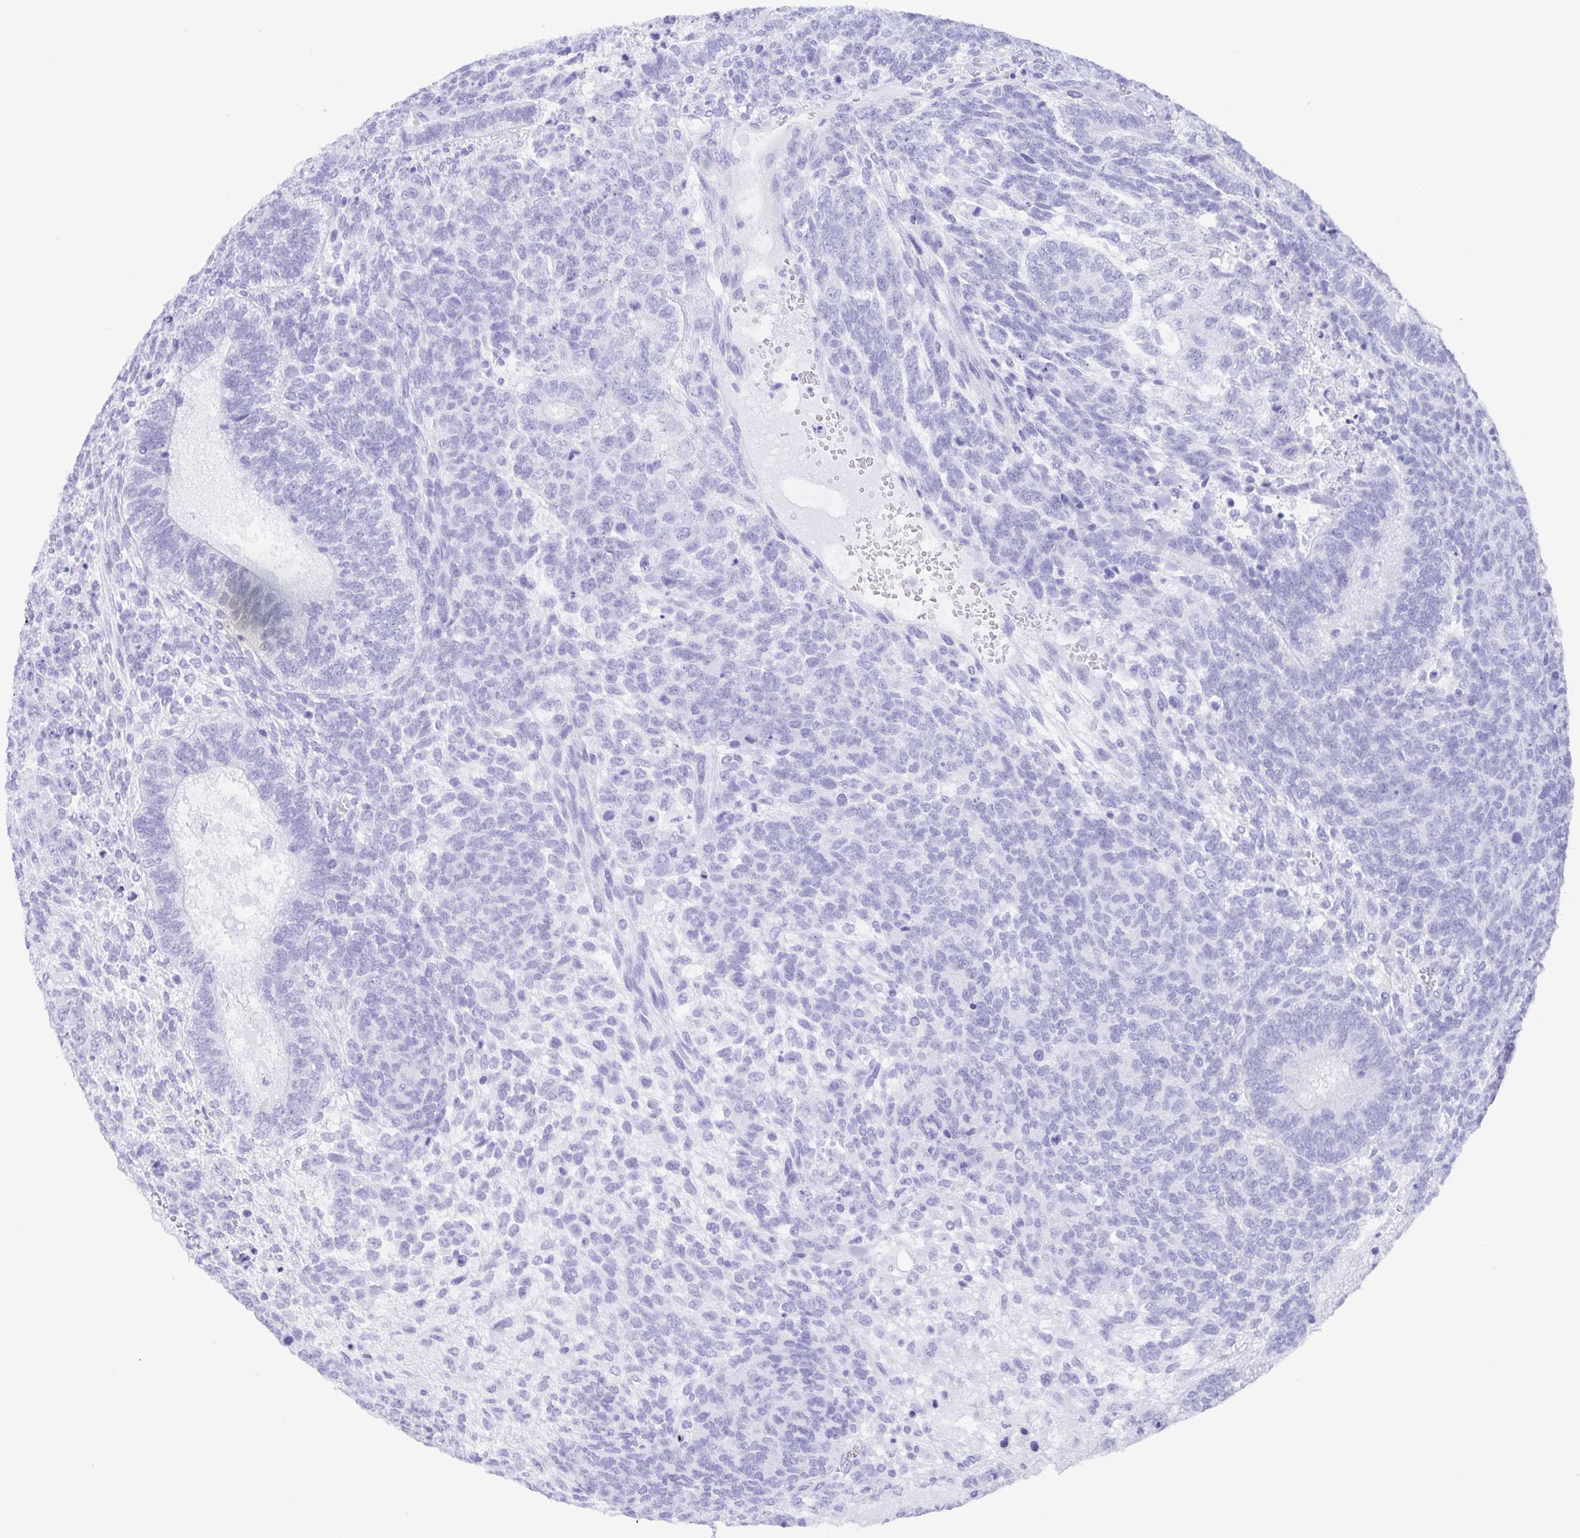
{"staining": {"intensity": "negative", "quantity": "none", "location": "none"}, "tissue": "testis cancer", "cell_type": "Tumor cells", "image_type": "cancer", "snomed": [{"axis": "morphology", "description": "Normal tissue, NOS"}, {"axis": "morphology", "description": "Carcinoma, Embryonal, NOS"}, {"axis": "topography", "description": "Testis"}, {"axis": "topography", "description": "Epididymis"}], "caption": "High power microscopy photomicrograph of an IHC micrograph of embryonal carcinoma (testis), revealing no significant positivity in tumor cells. Brightfield microscopy of immunohistochemistry stained with DAB (3,3'-diaminobenzidine) (brown) and hematoxylin (blue), captured at high magnification.", "gene": "AQP4", "patient": {"sex": "male", "age": 23}}